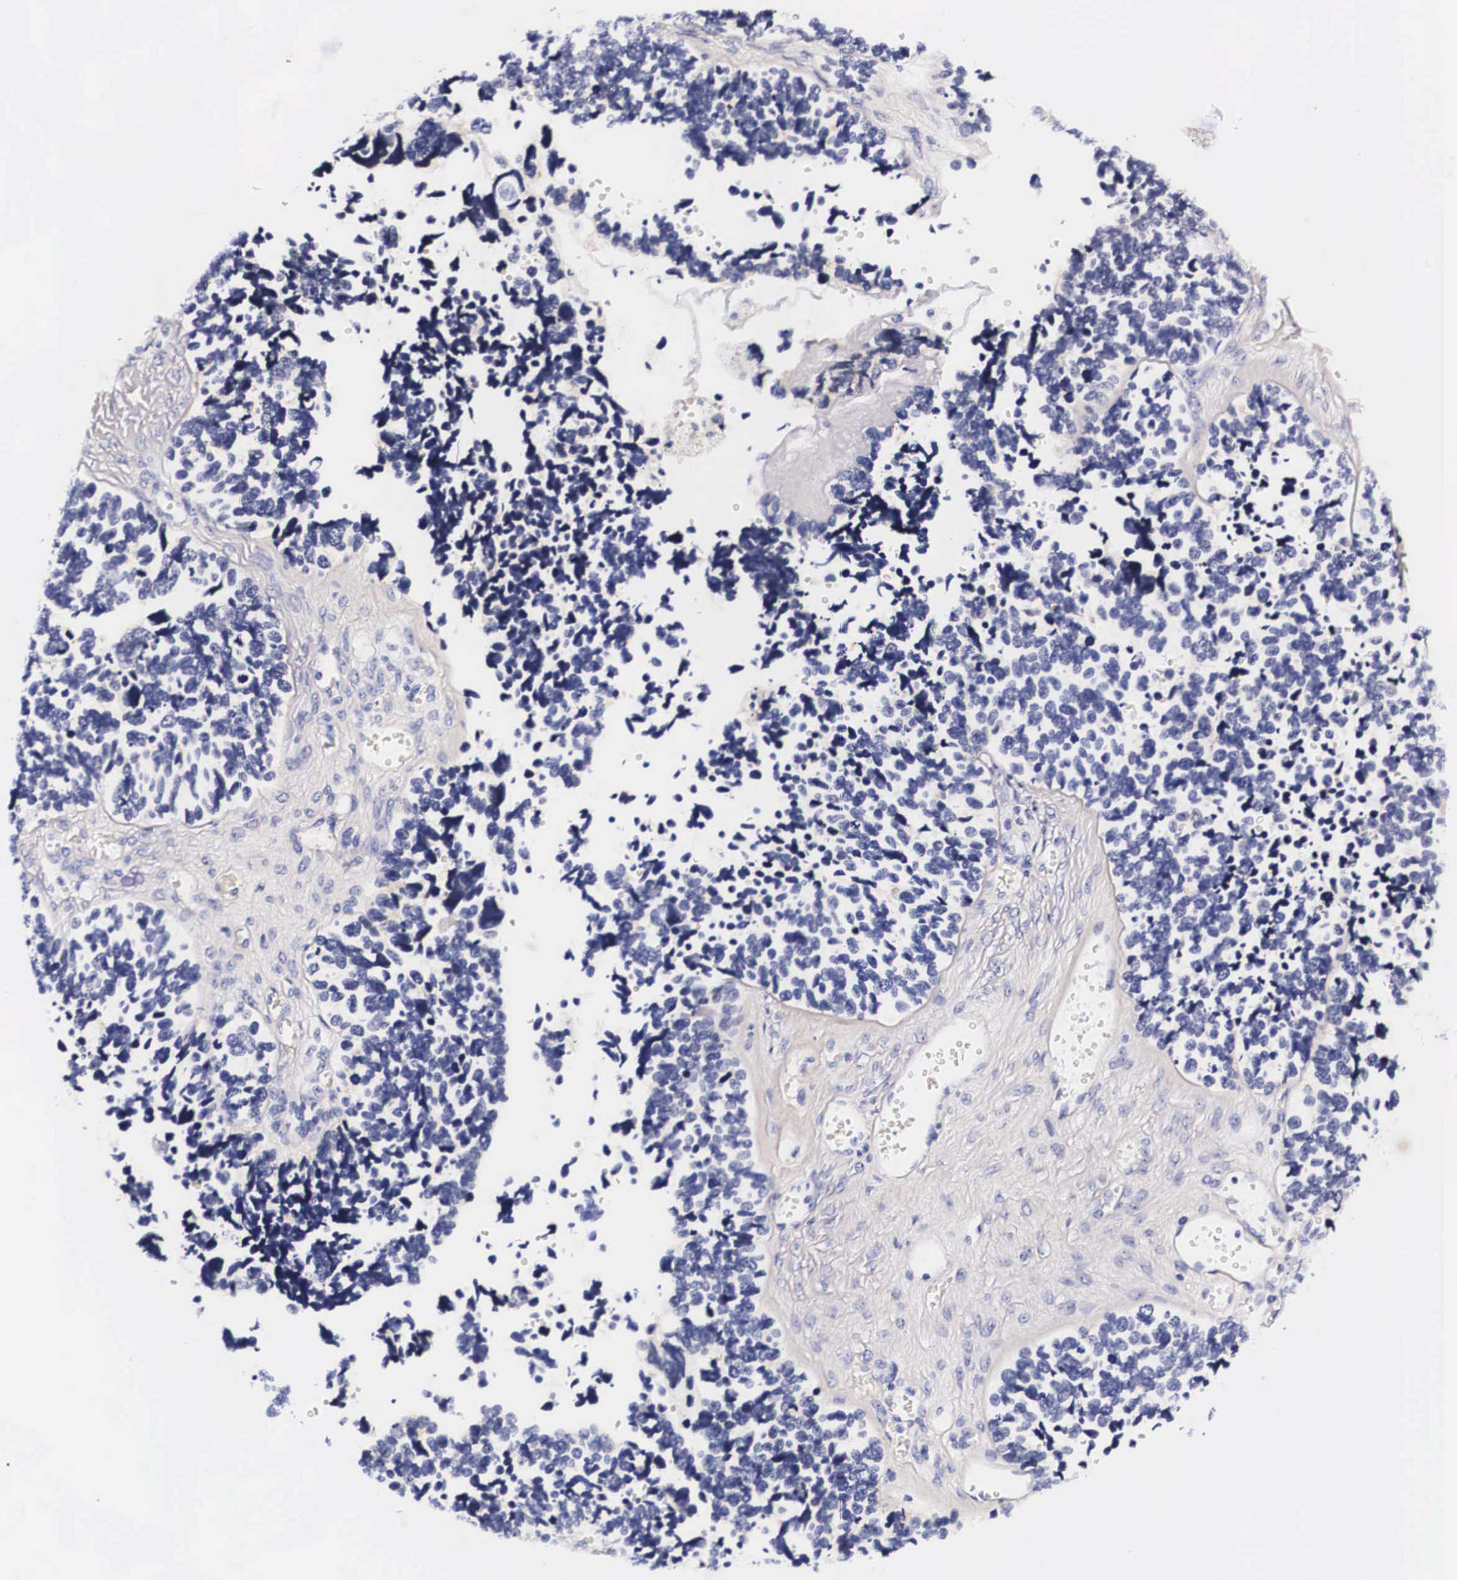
{"staining": {"intensity": "negative", "quantity": "none", "location": "none"}, "tissue": "ovarian cancer", "cell_type": "Tumor cells", "image_type": "cancer", "snomed": [{"axis": "morphology", "description": "Cystadenocarcinoma, serous, NOS"}, {"axis": "topography", "description": "Ovary"}], "caption": "Photomicrograph shows no protein expression in tumor cells of ovarian serous cystadenocarcinoma tissue. (Stains: DAB (3,3'-diaminobenzidine) IHC with hematoxylin counter stain, Microscopy: brightfield microscopy at high magnification).", "gene": "PHETA2", "patient": {"sex": "female", "age": 77}}